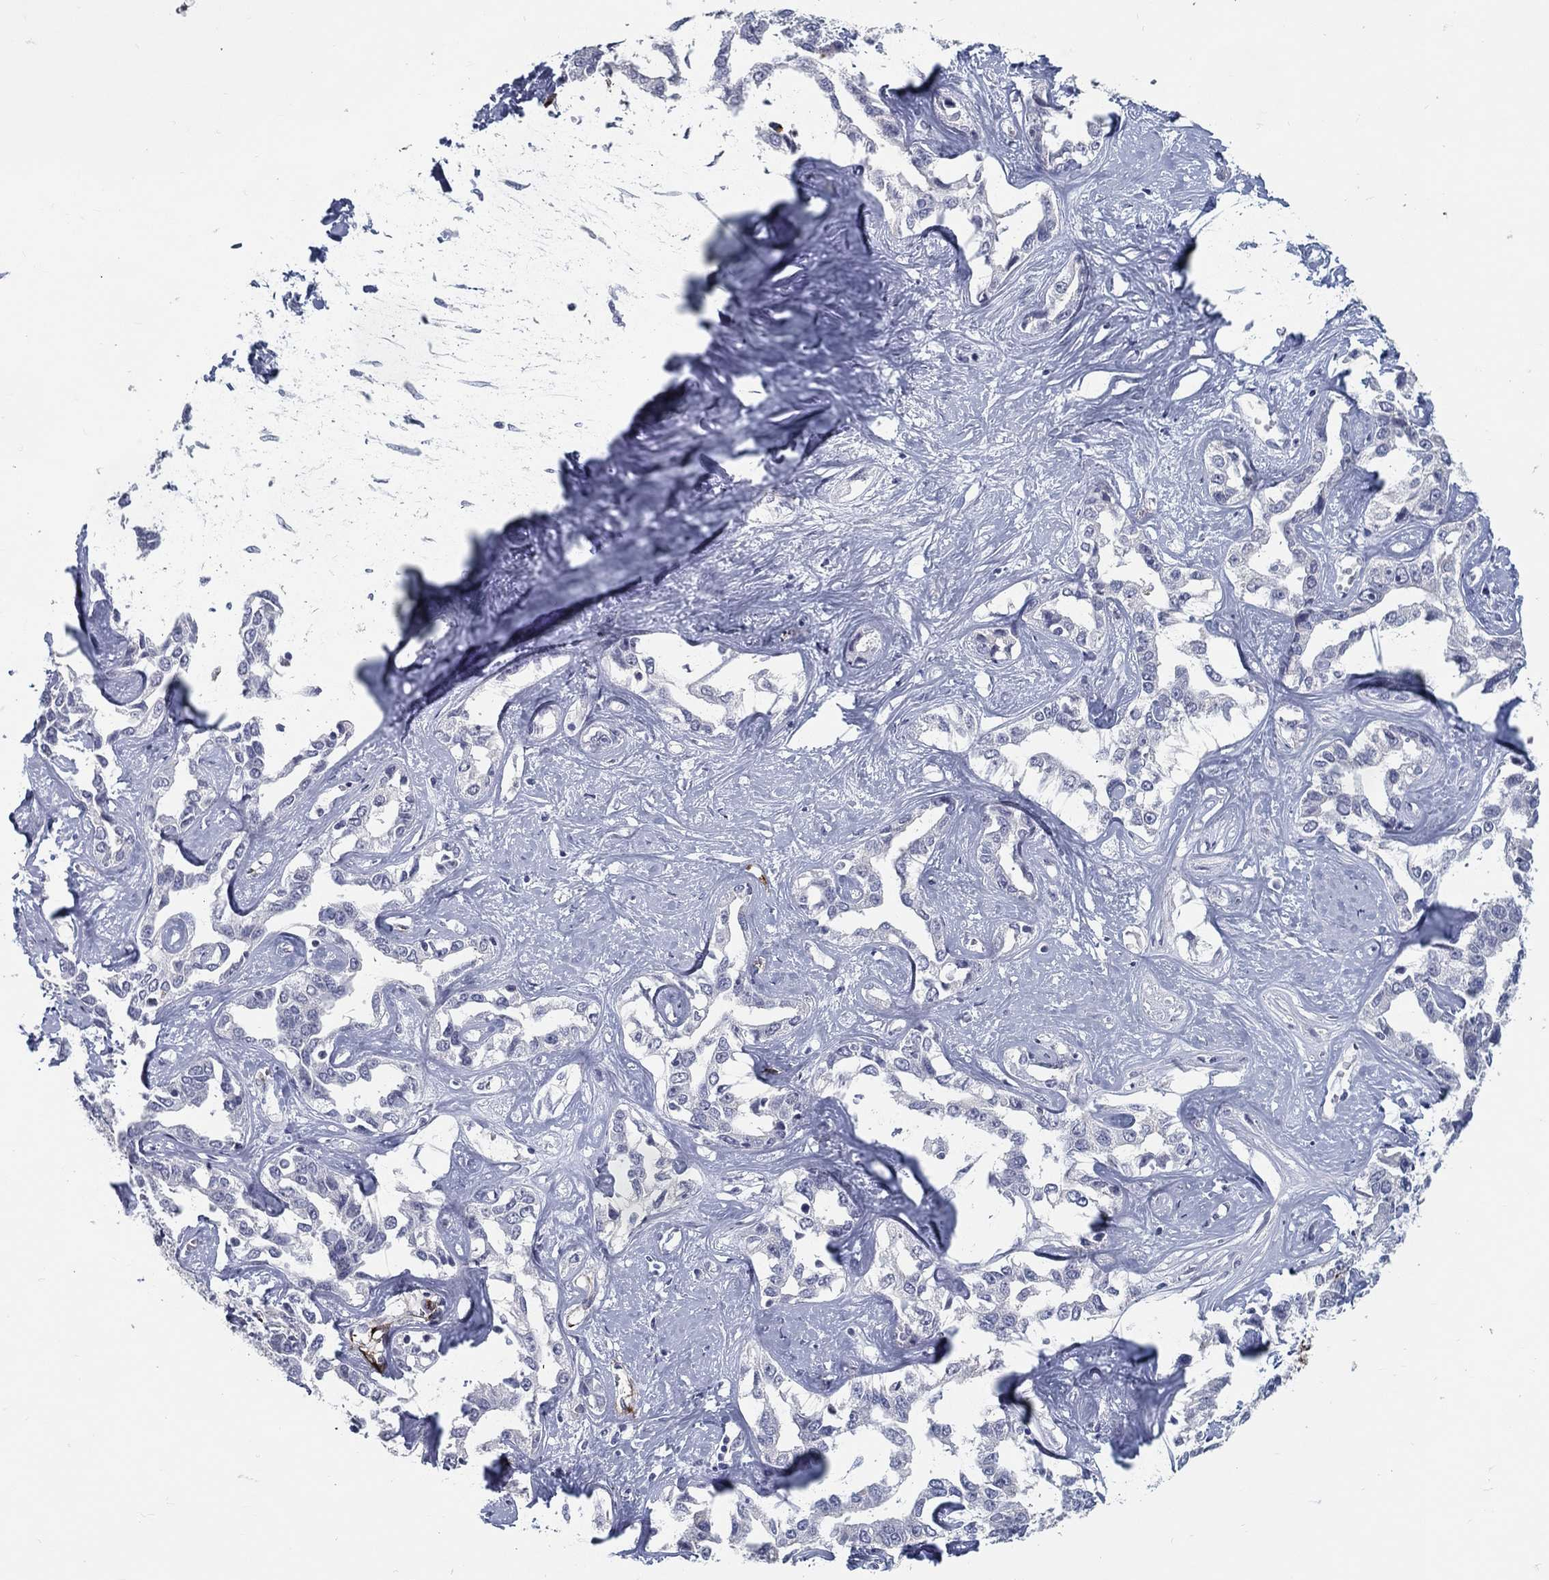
{"staining": {"intensity": "negative", "quantity": "none", "location": "none"}, "tissue": "liver cancer", "cell_type": "Tumor cells", "image_type": "cancer", "snomed": [{"axis": "morphology", "description": "Cholangiocarcinoma"}, {"axis": "topography", "description": "Liver"}], "caption": "Protein analysis of cholangiocarcinoma (liver) demonstrates no significant staining in tumor cells.", "gene": "ACE2", "patient": {"sex": "male", "age": 59}}